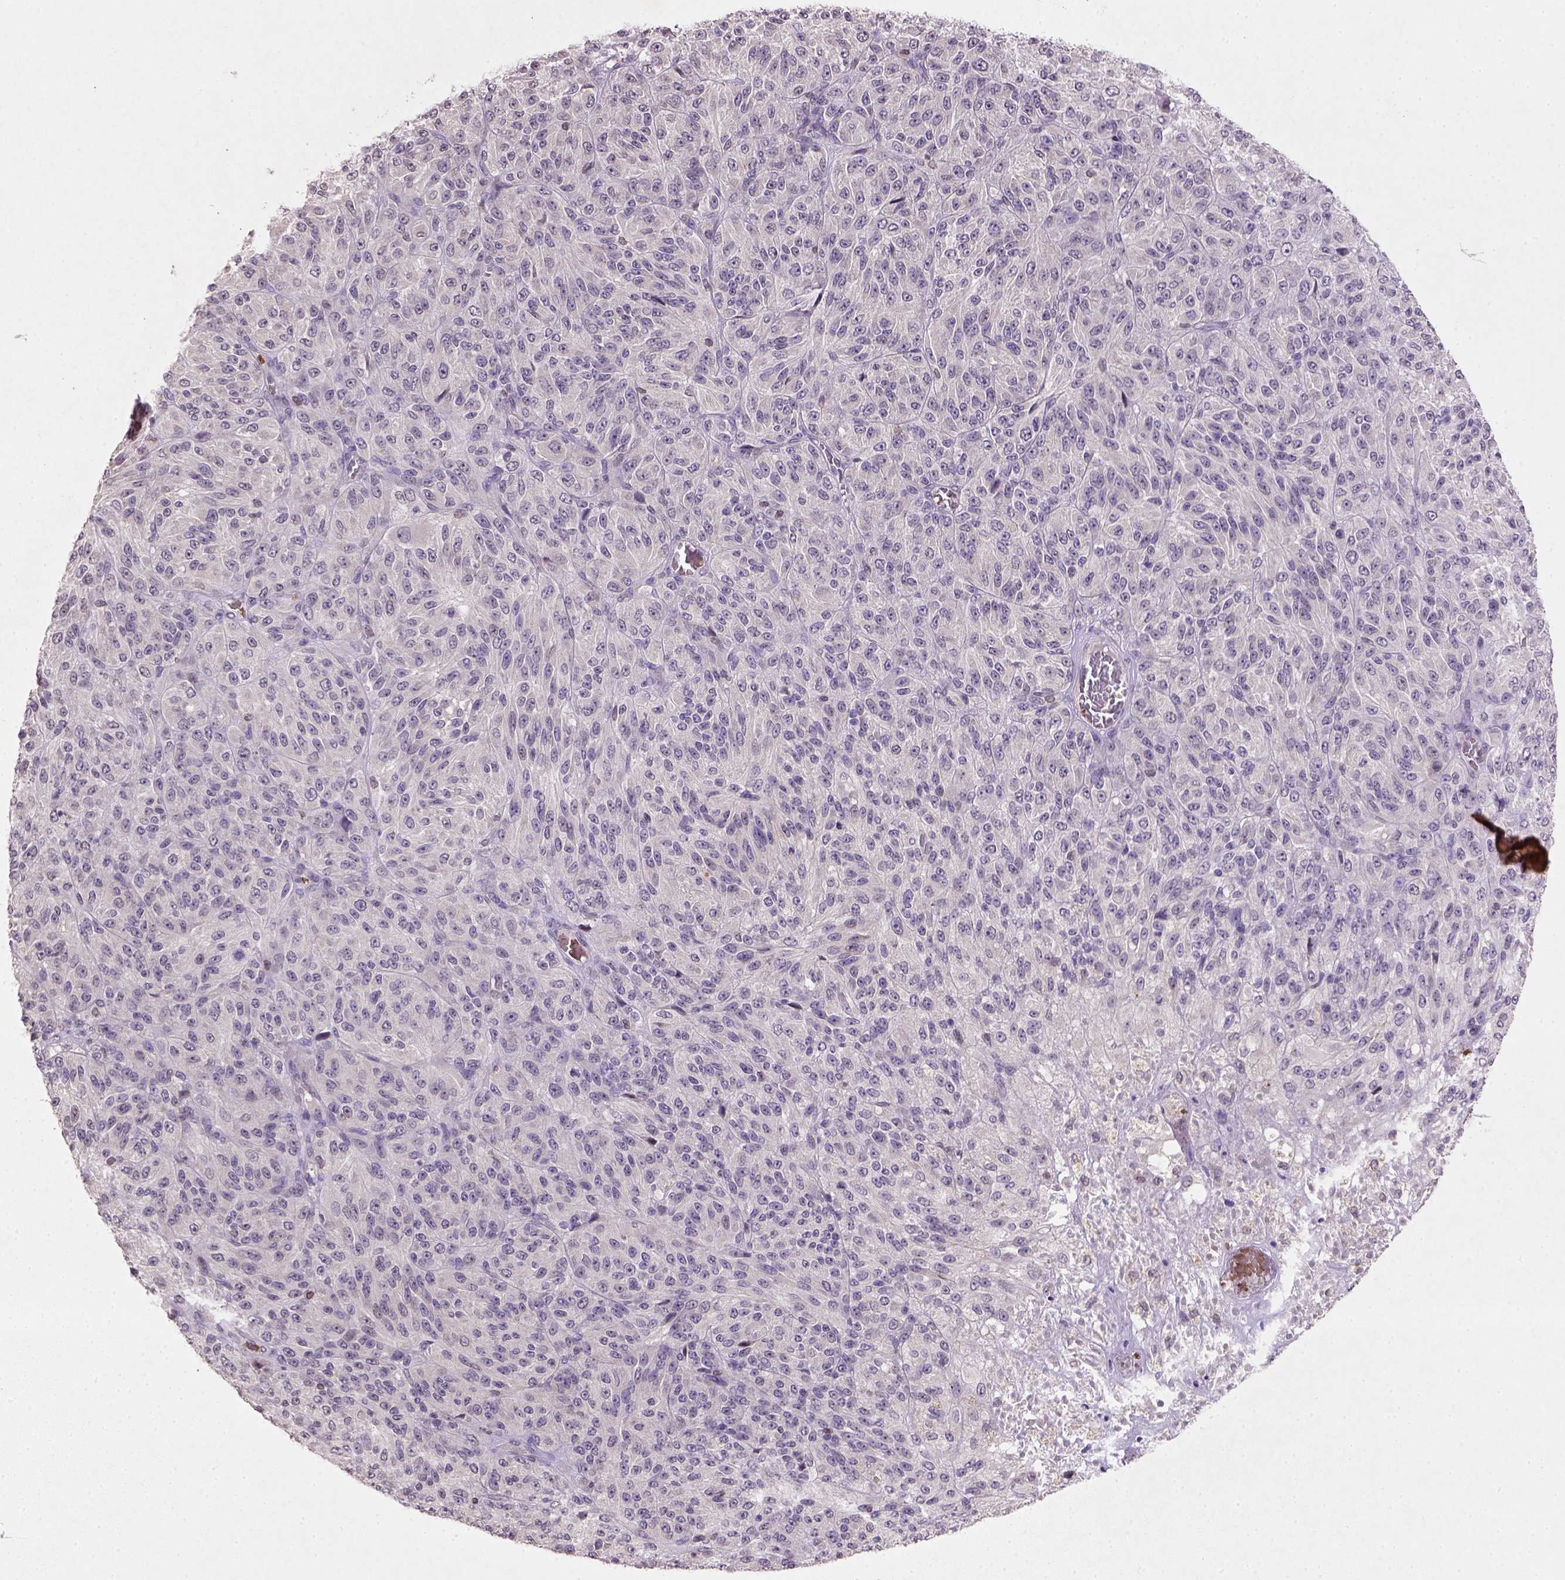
{"staining": {"intensity": "negative", "quantity": "none", "location": "none"}, "tissue": "melanoma", "cell_type": "Tumor cells", "image_type": "cancer", "snomed": [{"axis": "morphology", "description": "Malignant melanoma, Metastatic site"}, {"axis": "topography", "description": "Brain"}], "caption": "Protein analysis of malignant melanoma (metastatic site) displays no significant positivity in tumor cells. (DAB (3,3'-diaminobenzidine) immunohistochemistry, high magnification).", "gene": "NUDT3", "patient": {"sex": "female", "age": 56}}